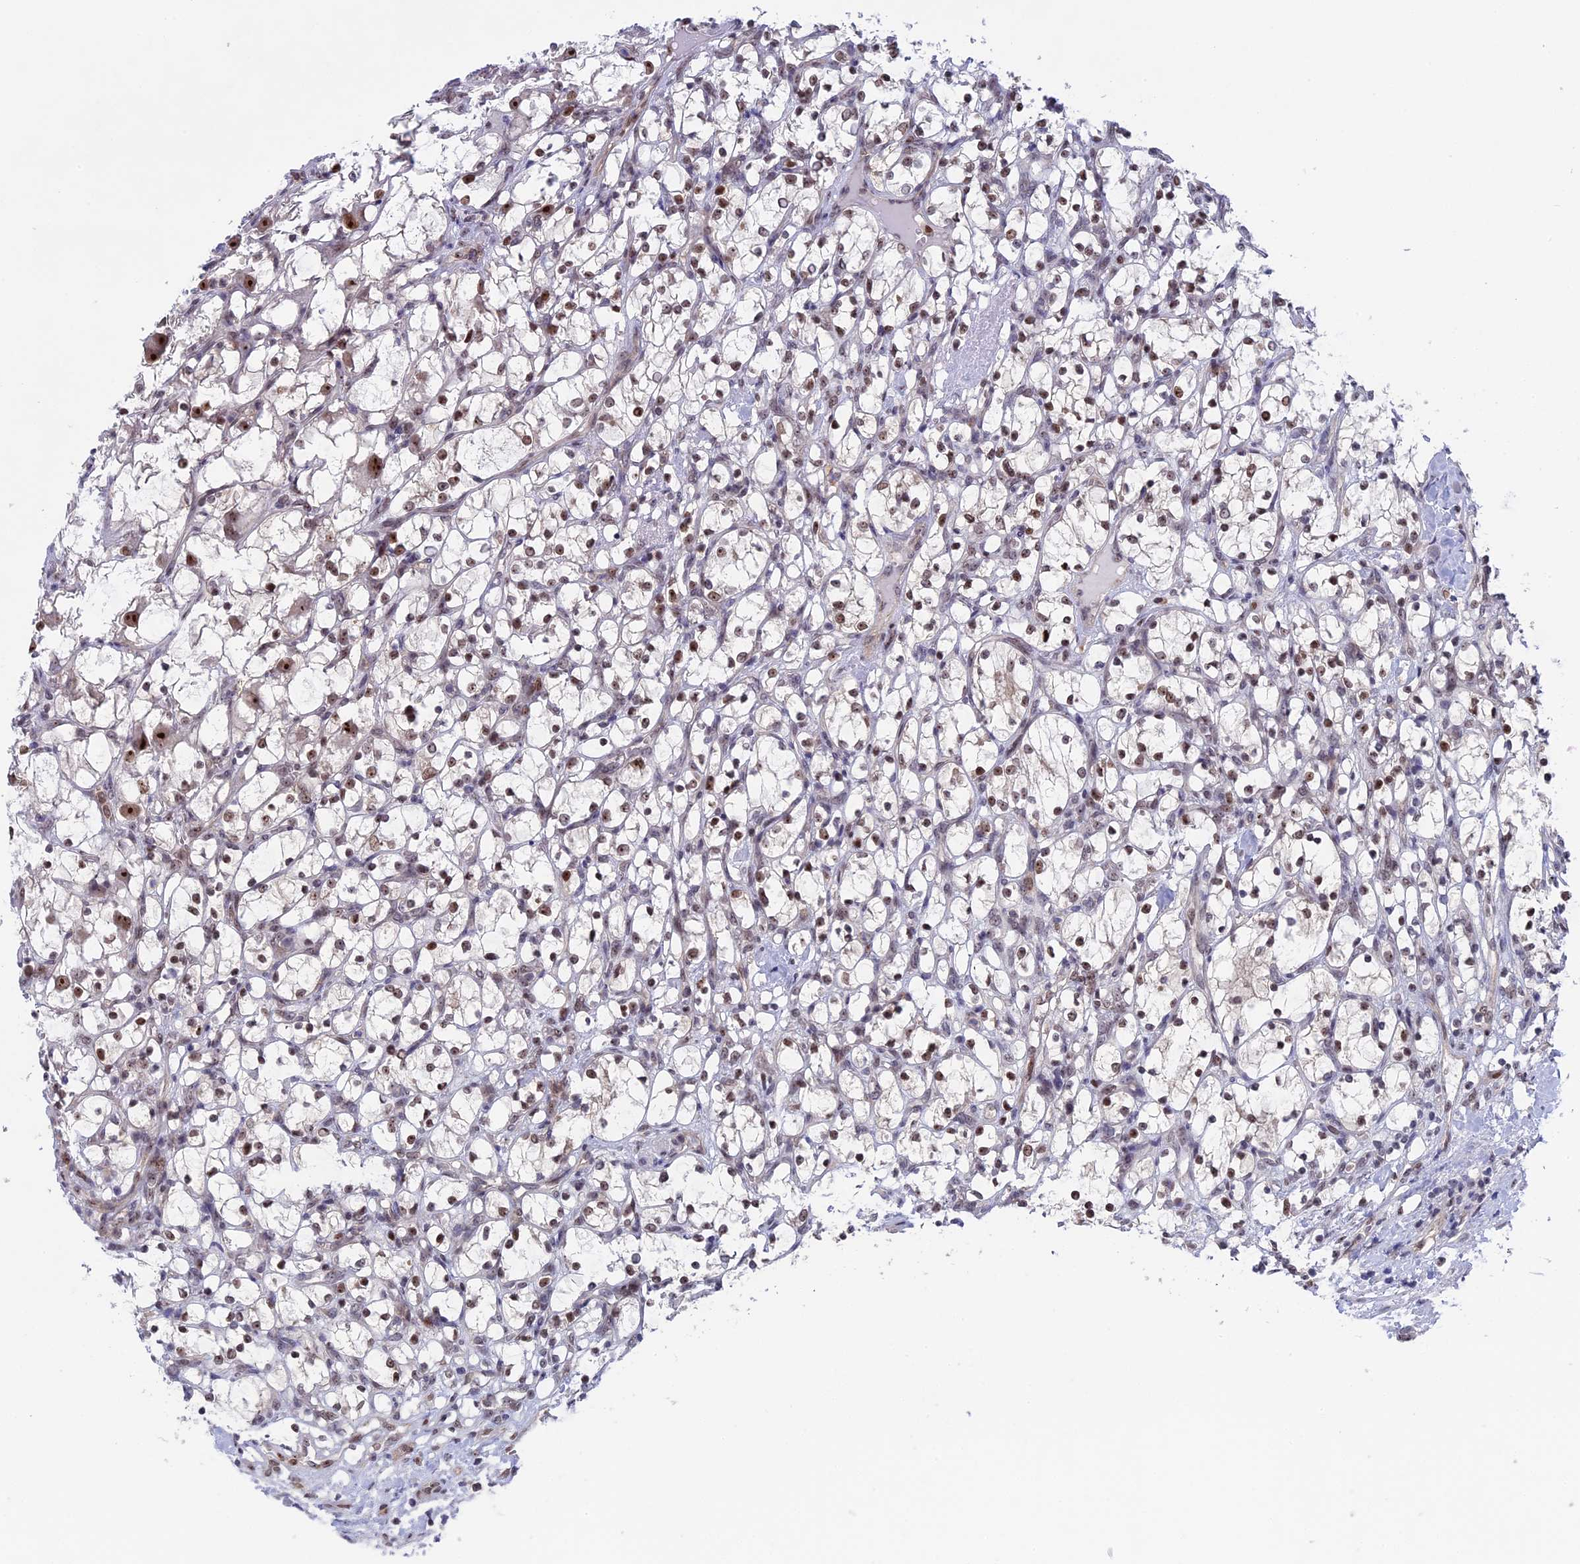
{"staining": {"intensity": "weak", "quantity": ">75%", "location": "nuclear"}, "tissue": "renal cancer", "cell_type": "Tumor cells", "image_type": "cancer", "snomed": [{"axis": "morphology", "description": "Adenocarcinoma, NOS"}, {"axis": "topography", "description": "Kidney"}], "caption": "Renal adenocarcinoma stained for a protein (brown) exhibits weak nuclear positive expression in approximately >75% of tumor cells.", "gene": "CCDC86", "patient": {"sex": "female", "age": 69}}